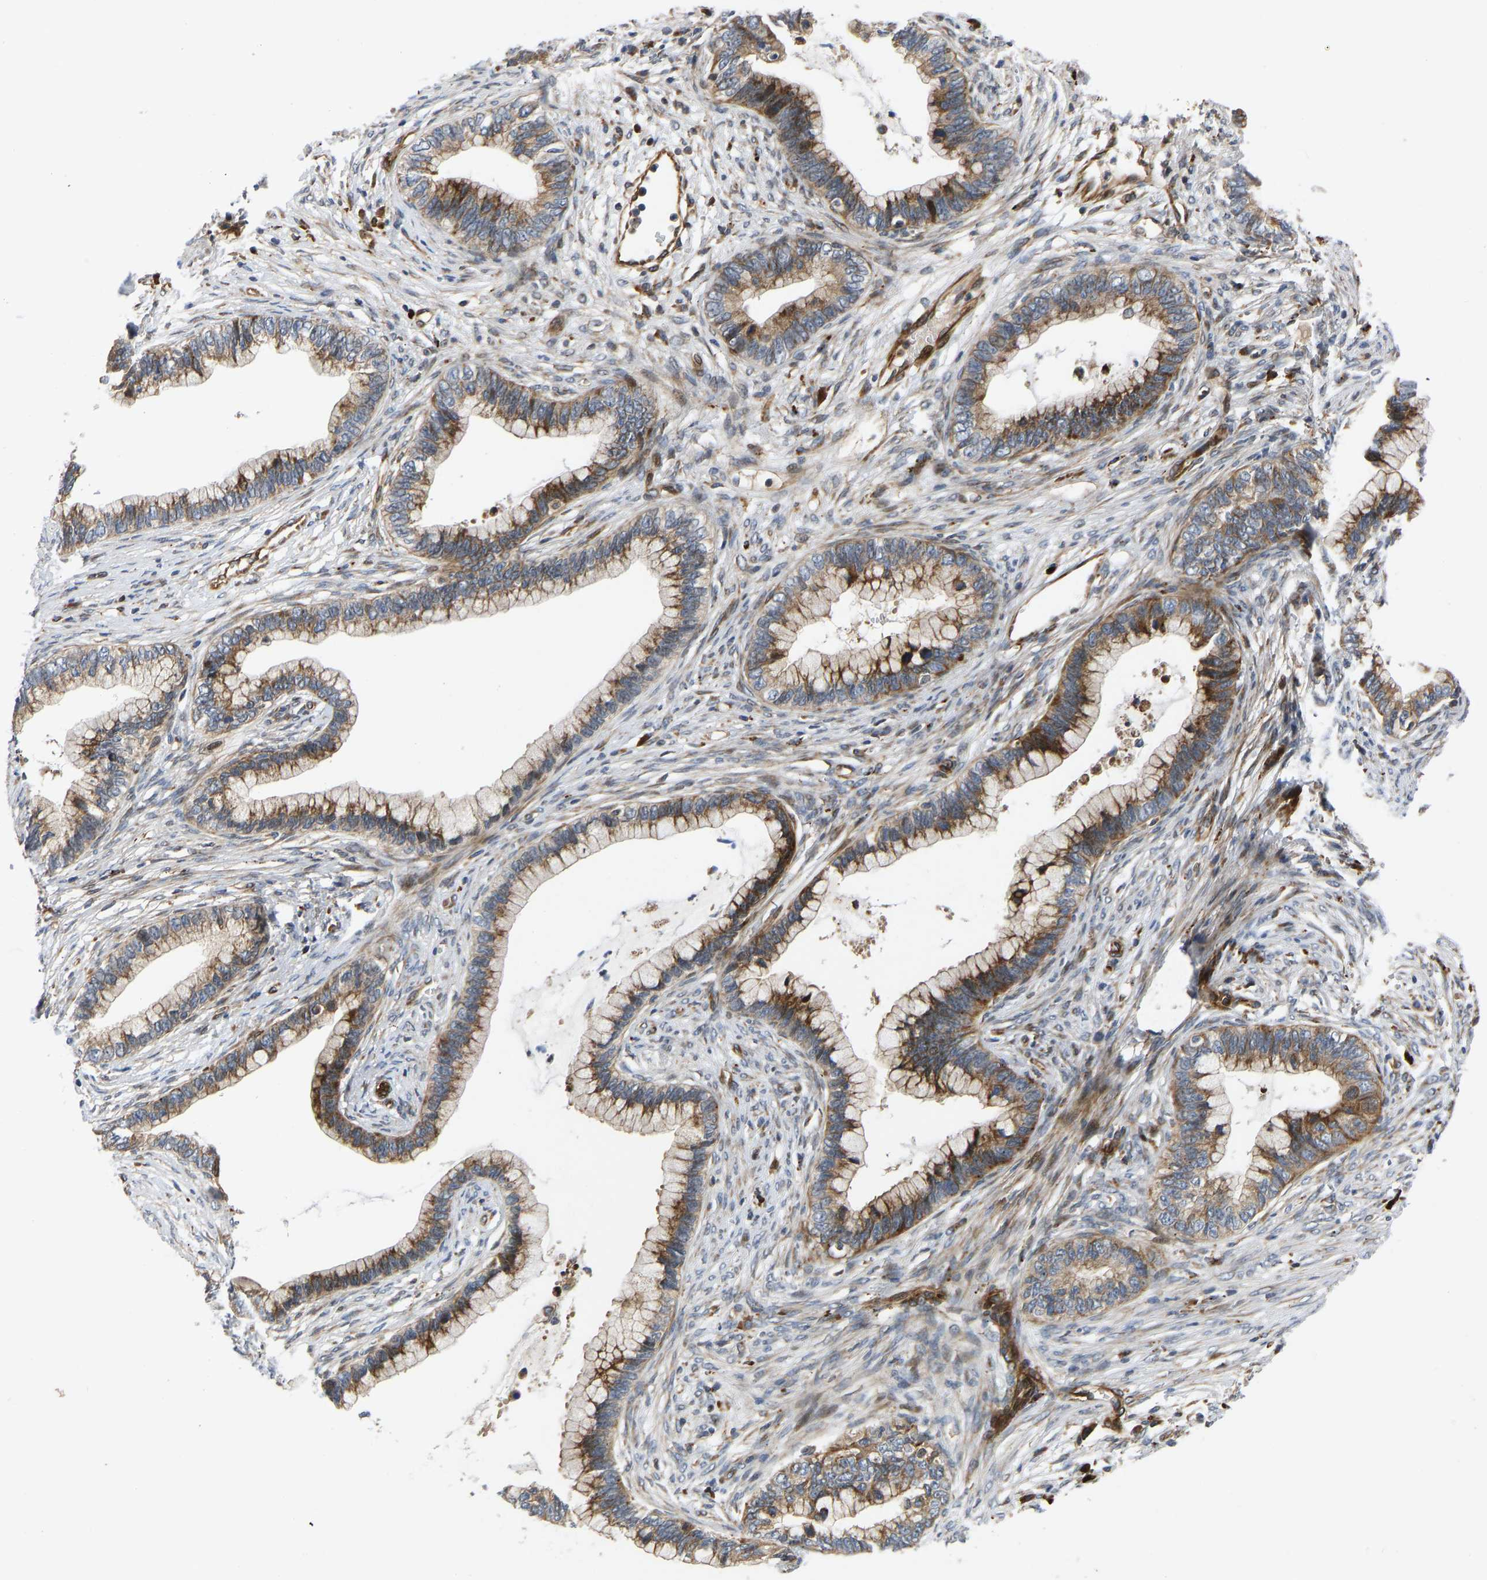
{"staining": {"intensity": "moderate", "quantity": ">75%", "location": "cytoplasmic/membranous"}, "tissue": "cervical cancer", "cell_type": "Tumor cells", "image_type": "cancer", "snomed": [{"axis": "morphology", "description": "Adenocarcinoma, NOS"}, {"axis": "topography", "description": "Cervix"}], "caption": "The immunohistochemical stain highlights moderate cytoplasmic/membranous positivity in tumor cells of cervical cancer (adenocarcinoma) tissue. (brown staining indicates protein expression, while blue staining denotes nuclei).", "gene": "TMEM38B", "patient": {"sex": "female", "age": 44}}